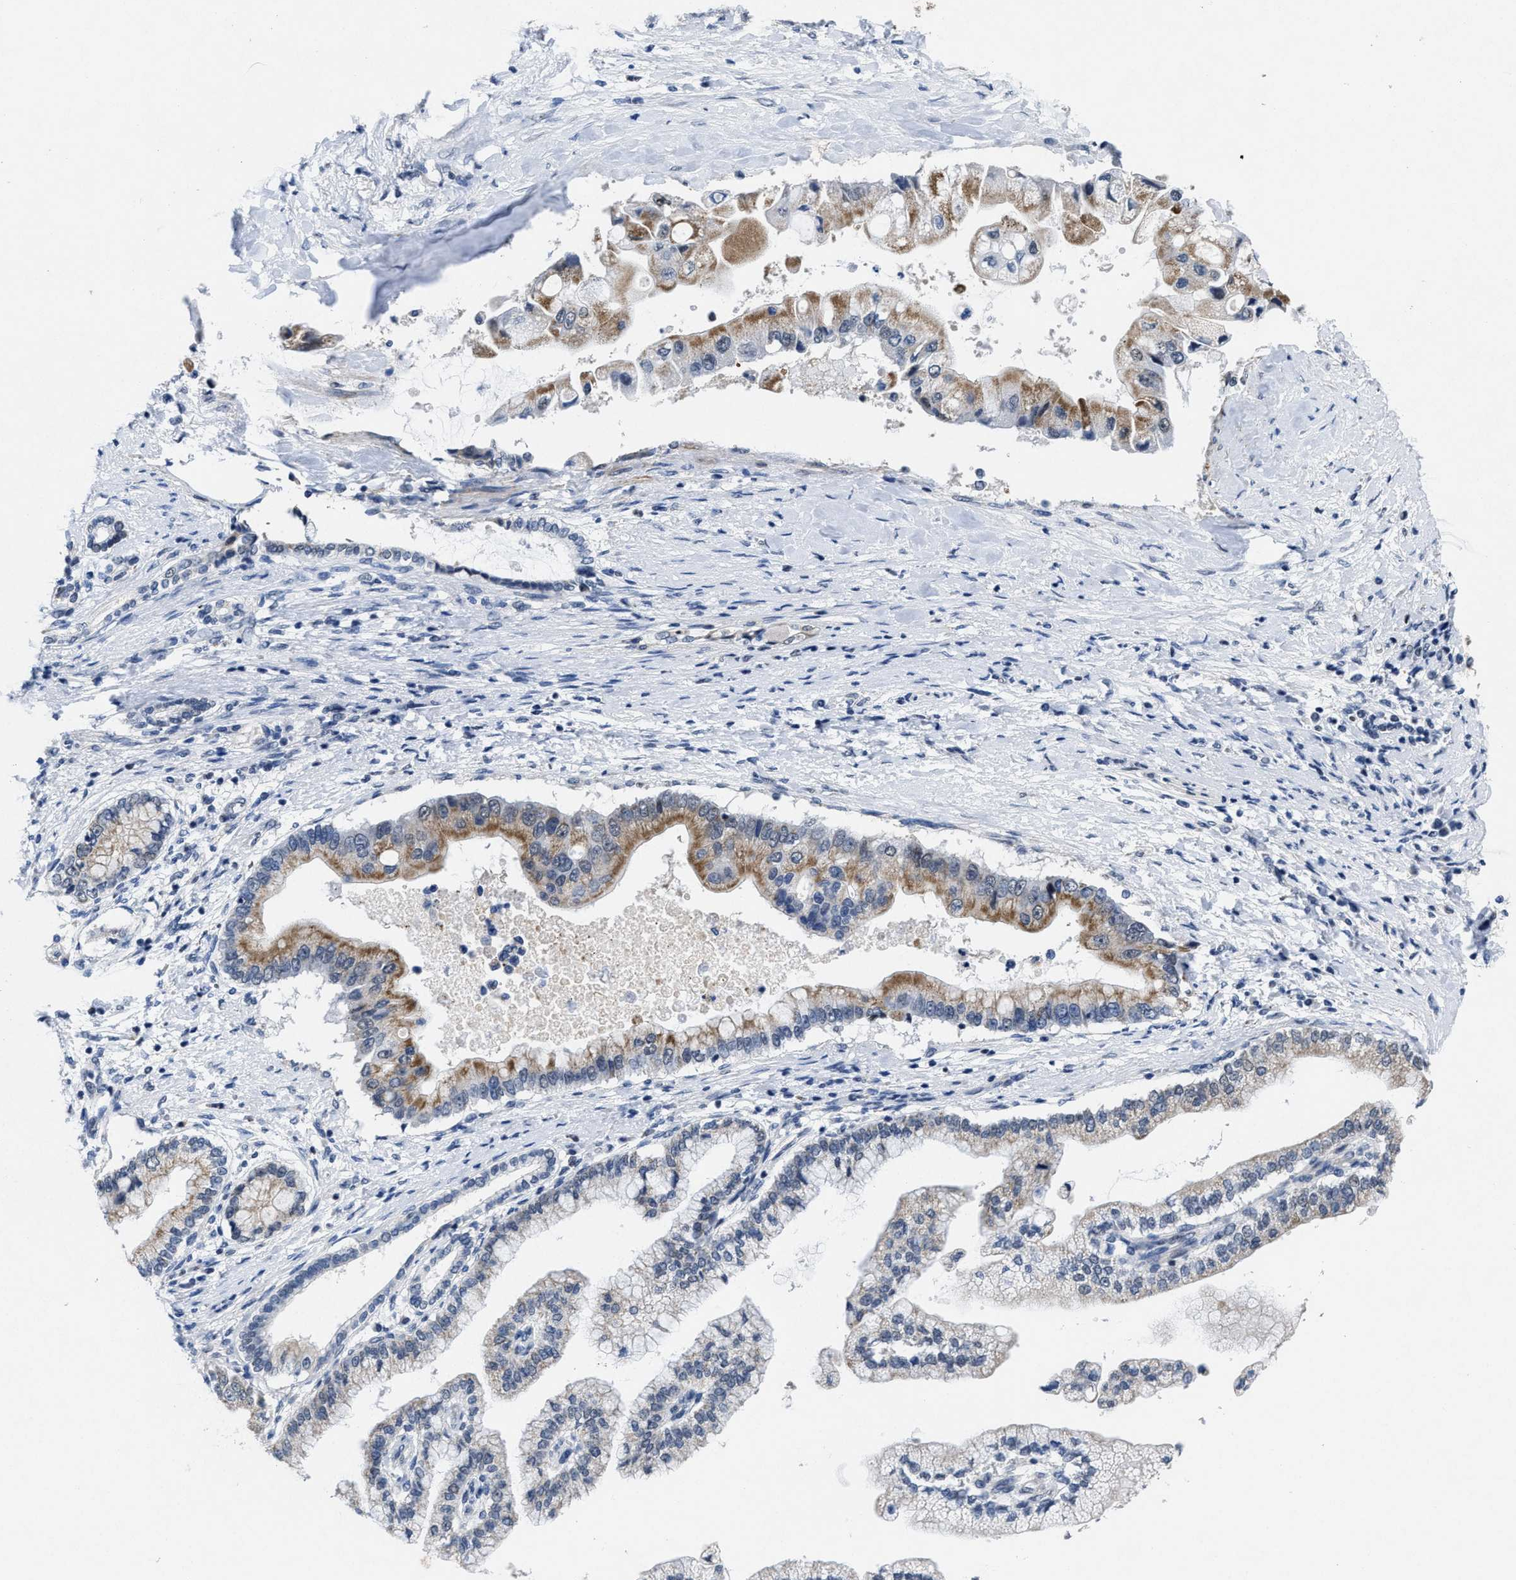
{"staining": {"intensity": "moderate", "quantity": ">75%", "location": "cytoplasmic/membranous"}, "tissue": "liver cancer", "cell_type": "Tumor cells", "image_type": "cancer", "snomed": [{"axis": "morphology", "description": "Cholangiocarcinoma"}, {"axis": "topography", "description": "Liver"}], "caption": "The immunohistochemical stain labels moderate cytoplasmic/membranous positivity in tumor cells of liver cancer (cholangiocarcinoma) tissue.", "gene": "ID3", "patient": {"sex": "male", "age": 50}}